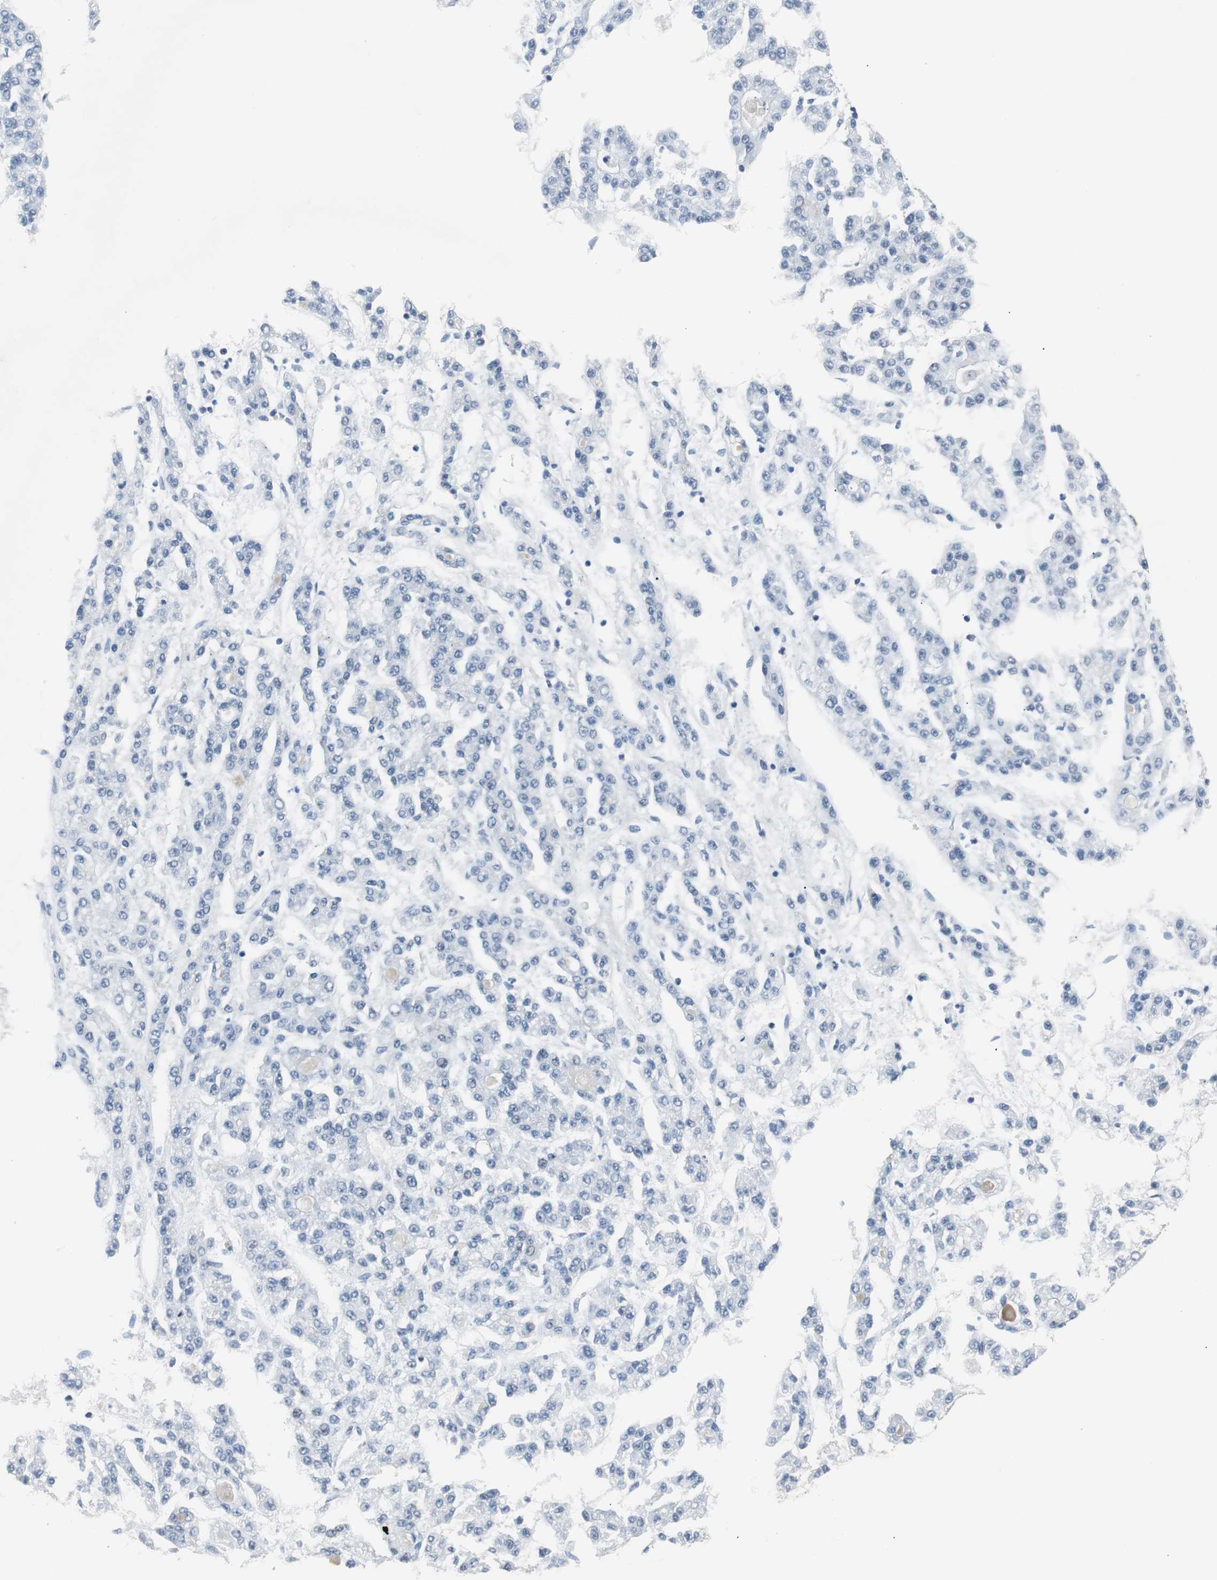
{"staining": {"intensity": "negative", "quantity": "none", "location": "none"}, "tissue": "liver cancer", "cell_type": "Tumor cells", "image_type": "cancer", "snomed": [{"axis": "morphology", "description": "Carcinoma, Hepatocellular, NOS"}, {"axis": "topography", "description": "Liver"}], "caption": "Immunohistochemistry of liver cancer demonstrates no positivity in tumor cells.", "gene": "XRCC1", "patient": {"sex": "male", "age": 70}}